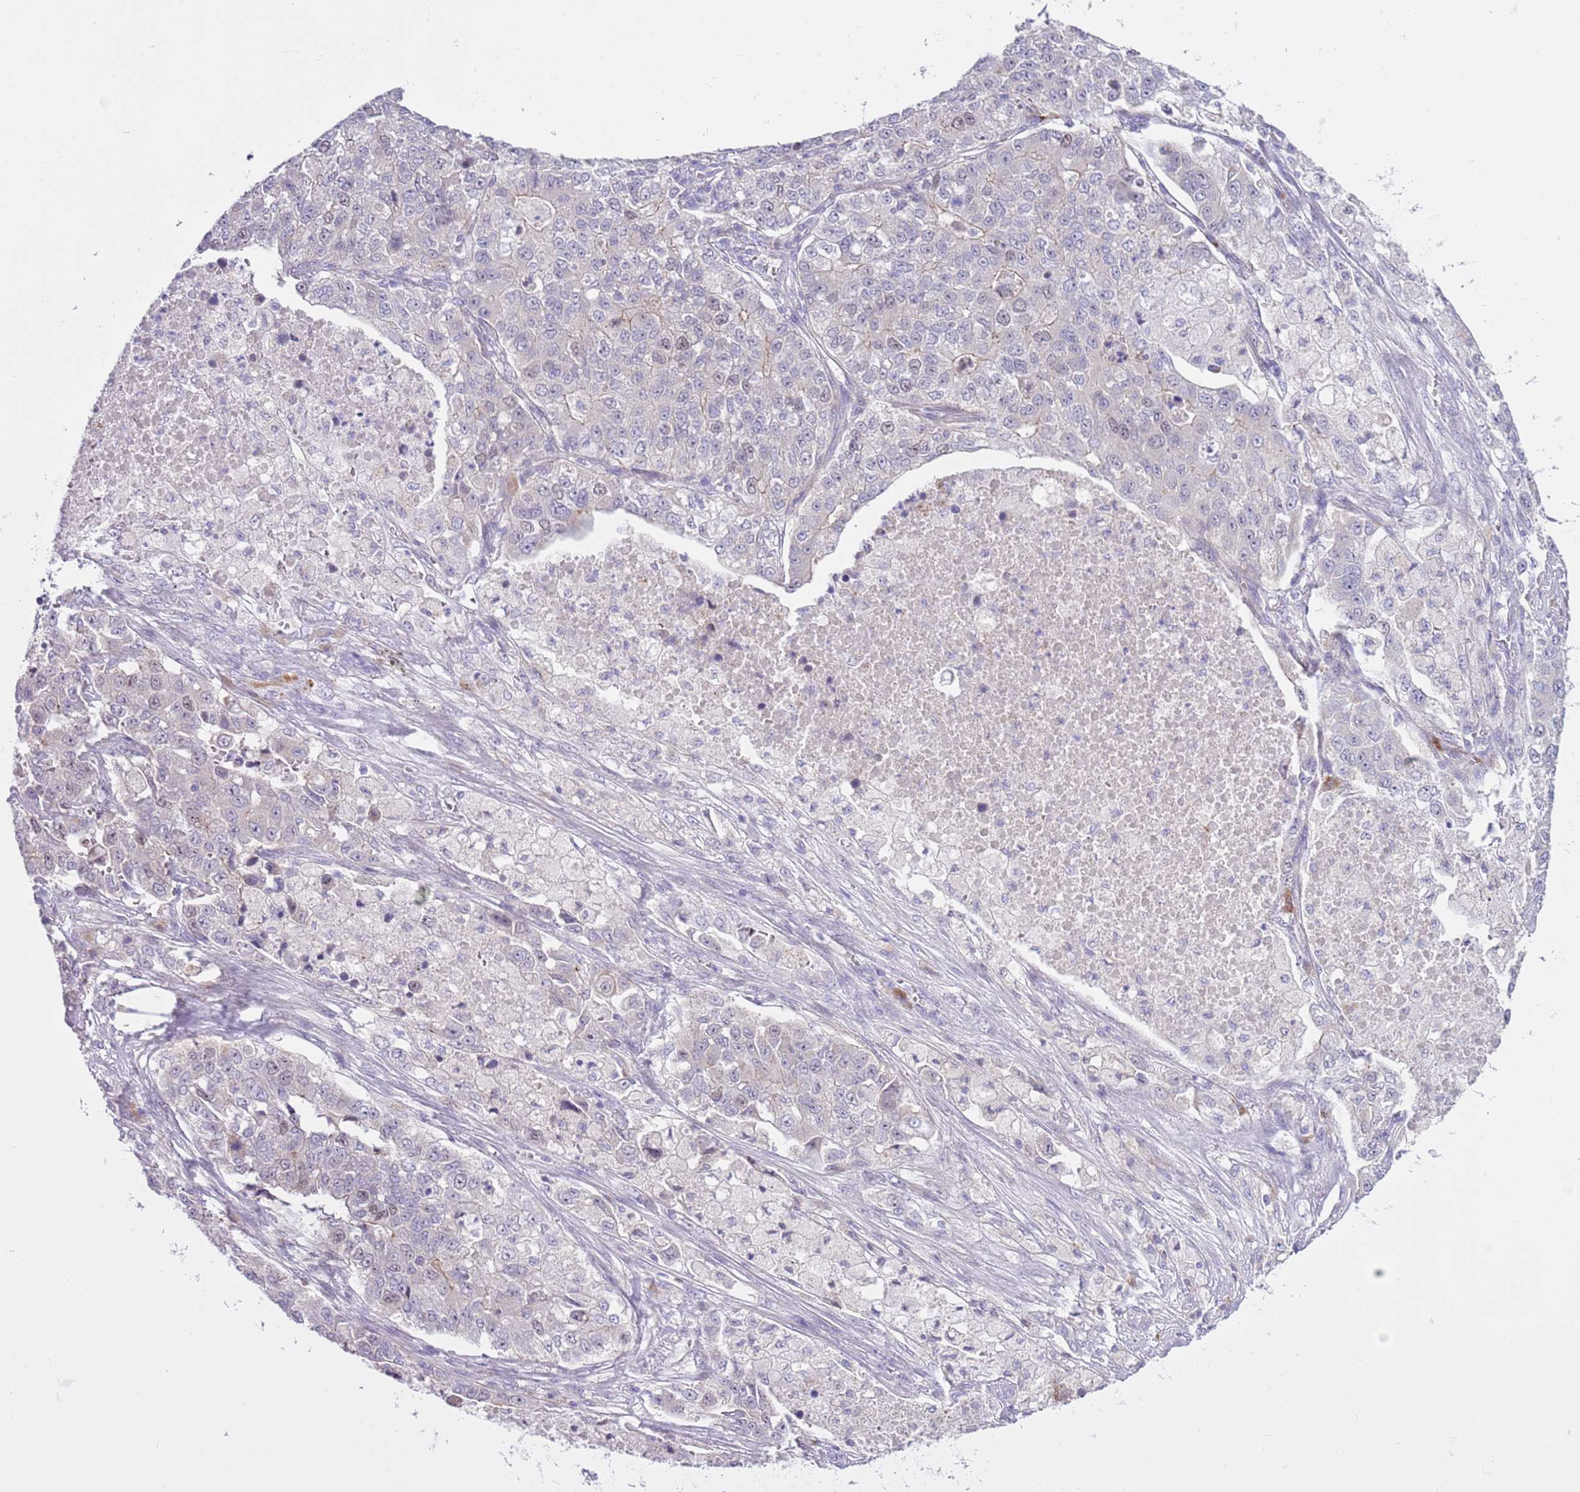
{"staining": {"intensity": "negative", "quantity": "none", "location": "none"}, "tissue": "lung cancer", "cell_type": "Tumor cells", "image_type": "cancer", "snomed": [{"axis": "morphology", "description": "Adenocarcinoma, NOS"}, {"axis": "topography", "description": "Lung"}], "caption": "Immunohistochemical staining of lung cancer (adenocarcinoma) displays no significant expression in tumor cells. (Stains: DAB (3,3'-diaminobenzidine) immunohistochemistry (IHC) with hematoxylin counter stain, Microscopy: brightfield microscopy at high magnification).", "gene": "FBRSL1", "patient": {"sex": "male", "age": 49}}